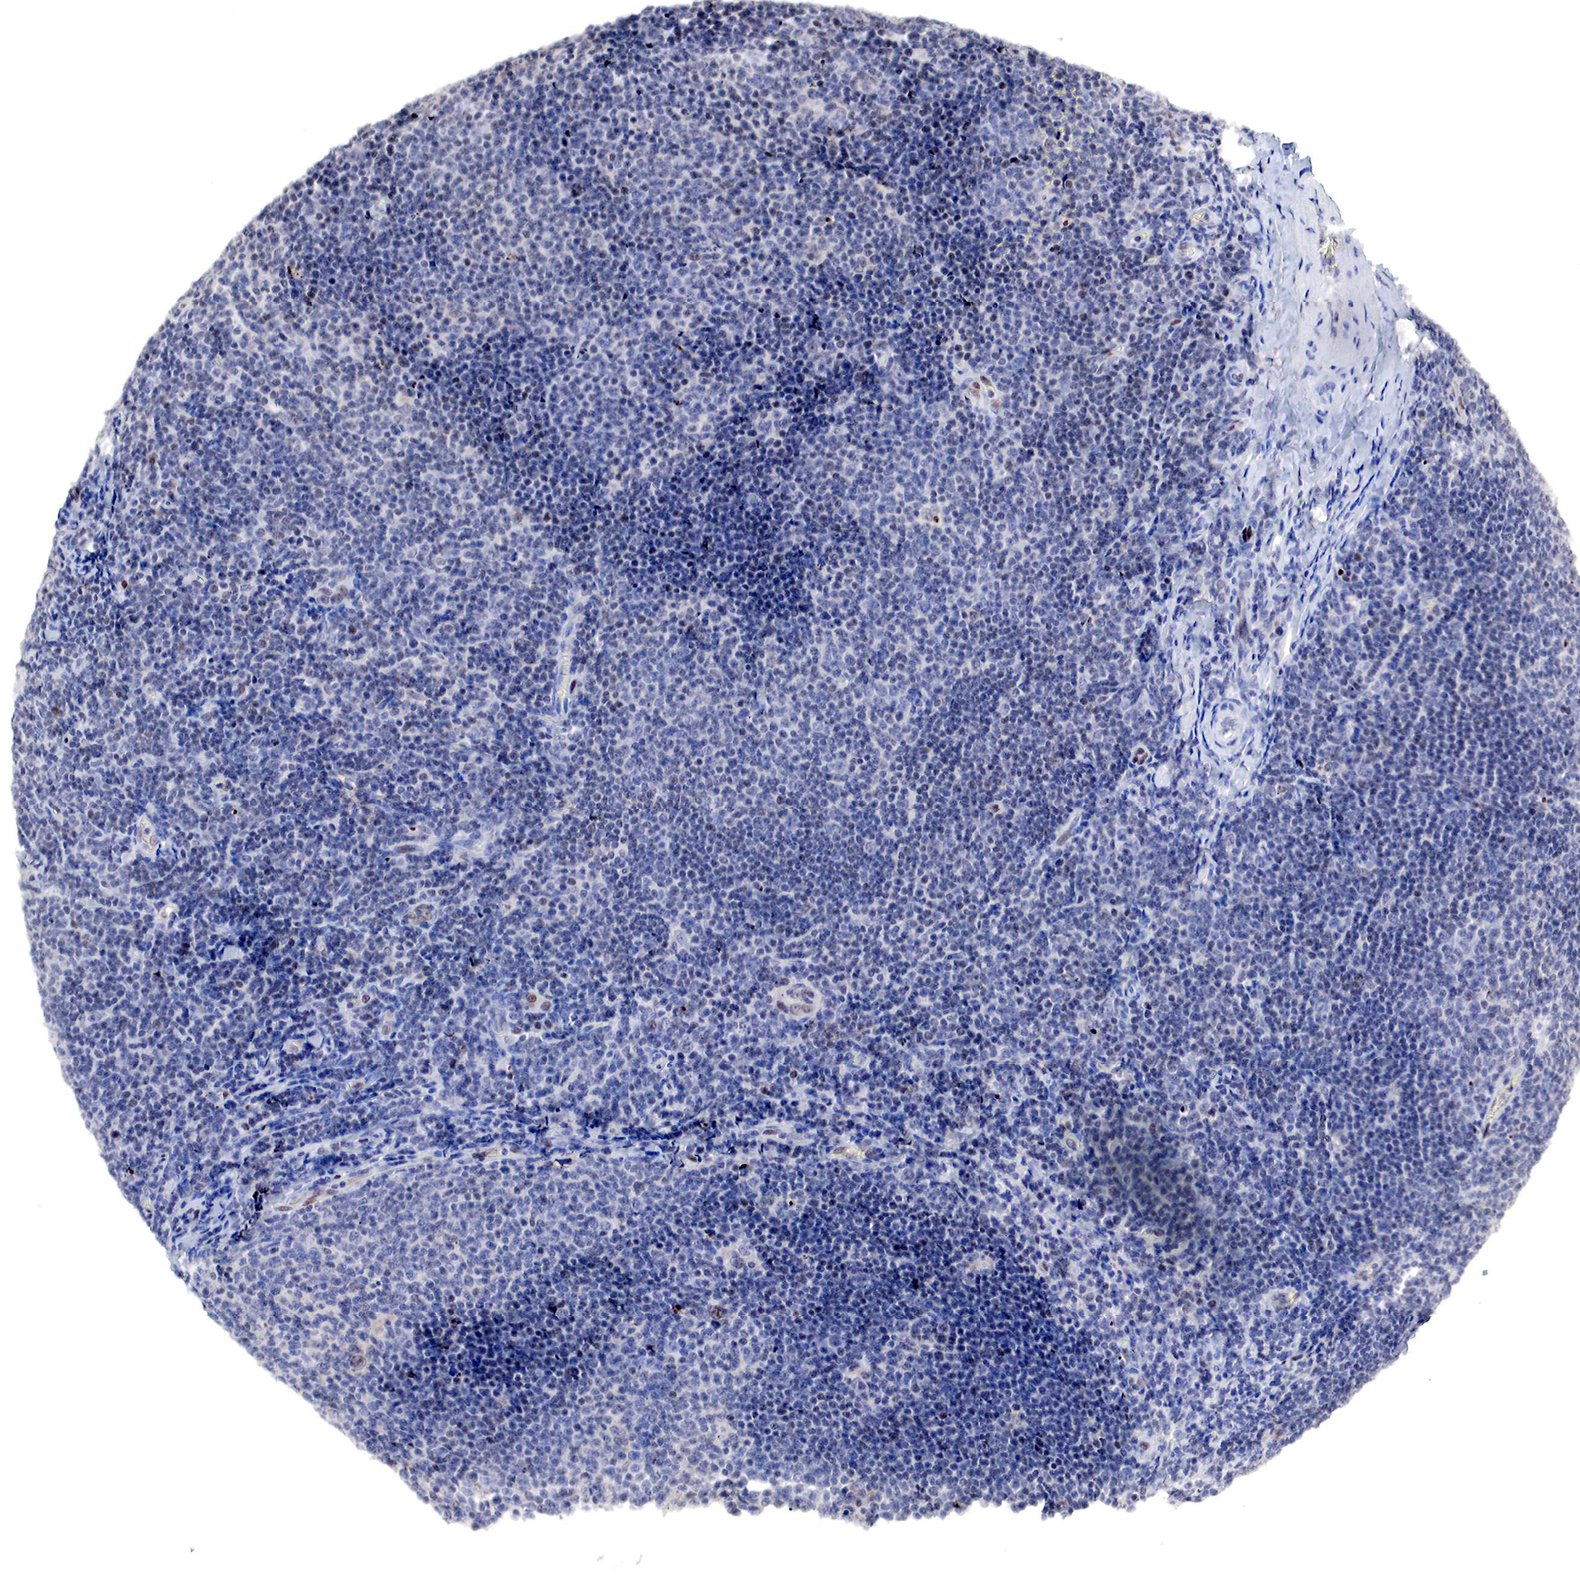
{"staining": {"intensity": "negative", "quantity": "none", "location": "none"}, "tissue": "lymphoma", "cell_type": "Tumor cells", "image_type": "cancer", "snomed": [{"axis": "morphology", "description": "Malignant lymphoma, non-Hodgkin's type, Low grade"}, {"axis": "topography", "description": "Lymph node"}], "caption": "Immunohistochemical staining of human lymphoma reveals no significant staining in tumor cells.", "gene": "DACH2", "patient": {"sex": "male", "age": 74}}